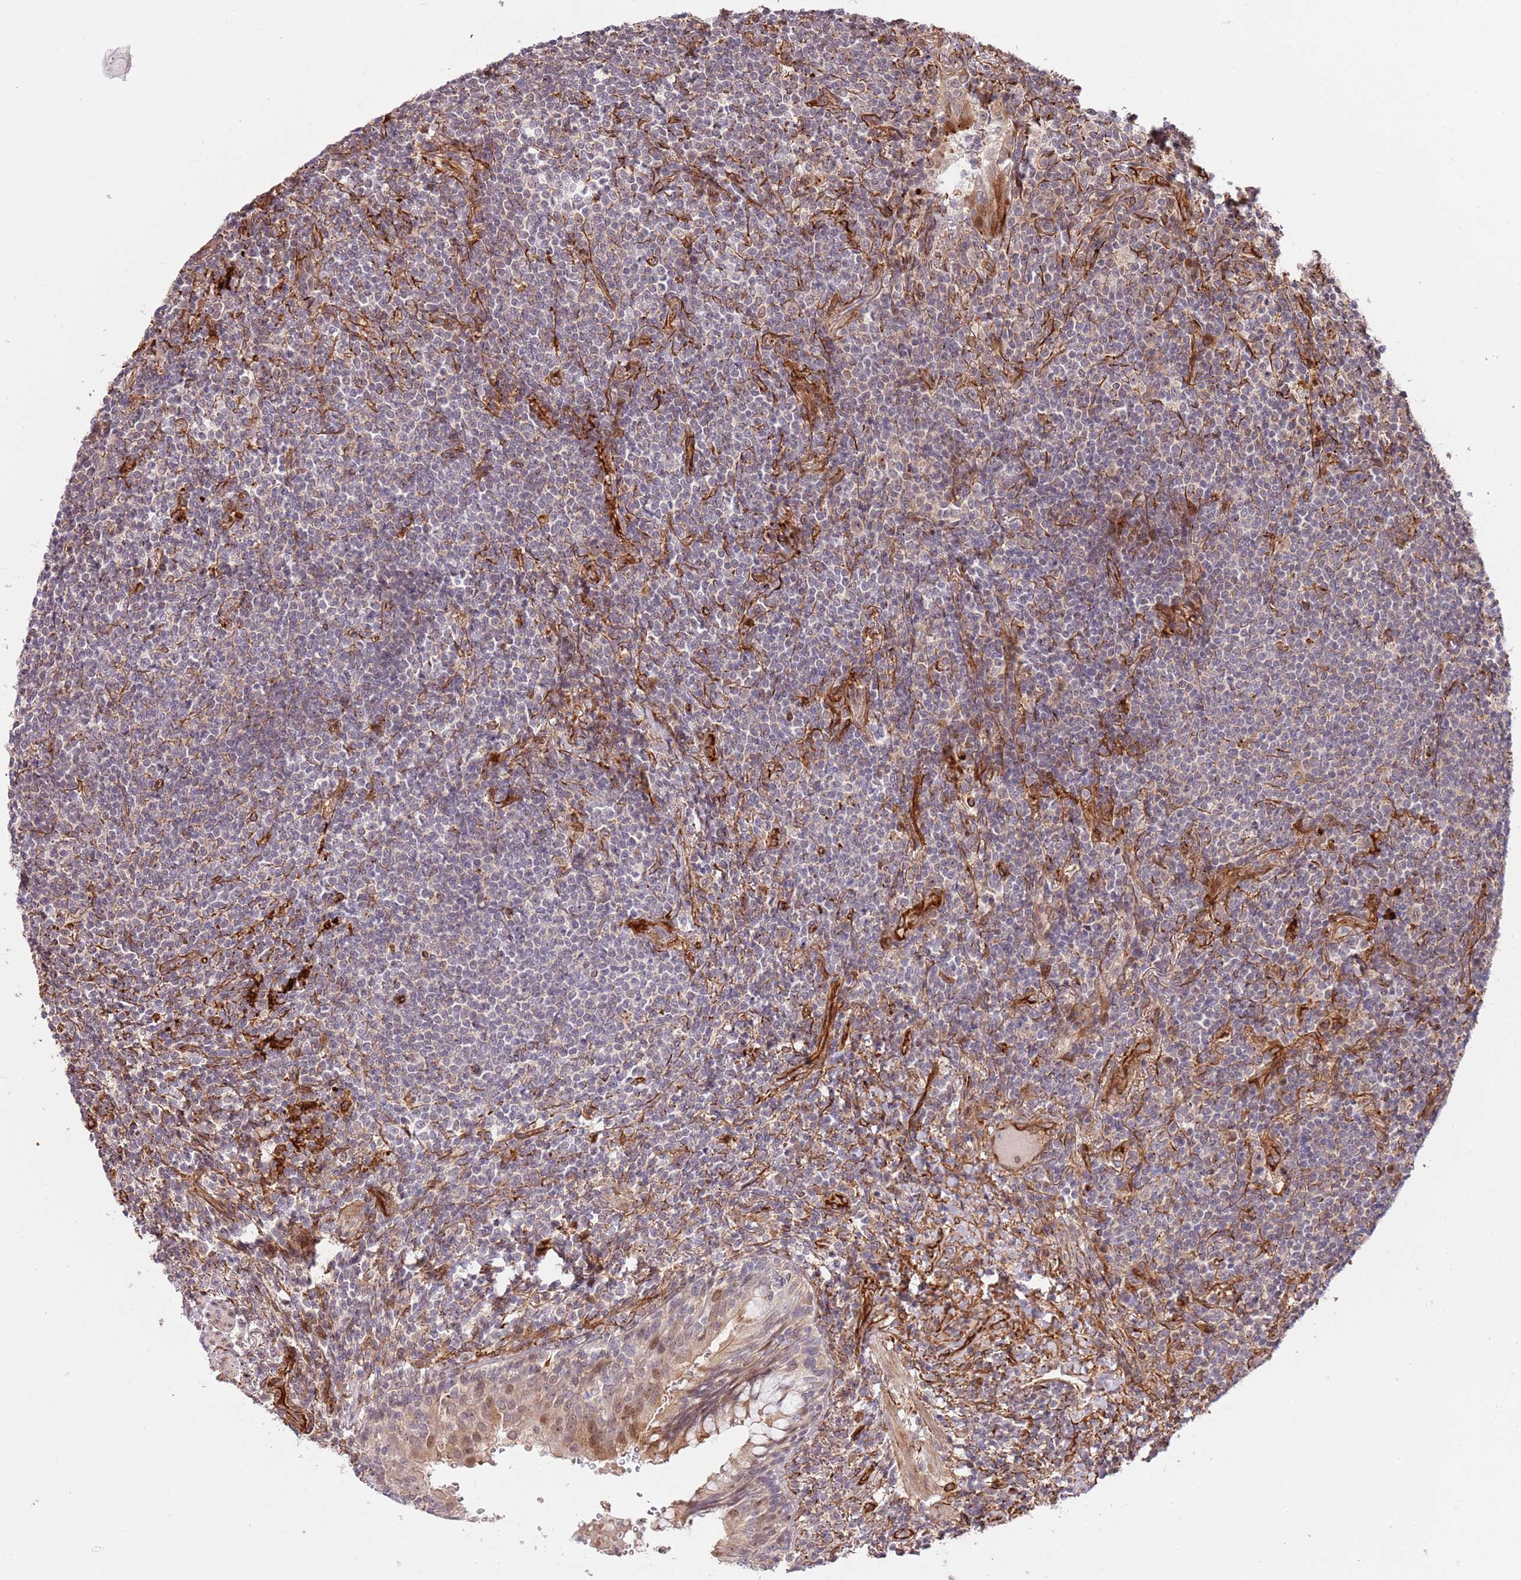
{"staining": {"intensity": "negative", "quantity": "none", "location": "none"}, "tissue": "lymphoma", "cell_type": "Tumor cells", "image_type": "cancer", "snomed": [{"axis": "morphology", "description": "Malignant lymphoma, non-Hodgkin's type, Low grade"}, {"axis": "topography", "description": "Lung"}], "caption": "DAB (3,3'-diaminobenzidine) immunohistochemical staining of human malignant lymphoma, non-Hodgkin's type (low-grade) displays no significant expression in tumor cells.", "gene": "NEK3", "patient": {"sex": "female", "age": 71}}